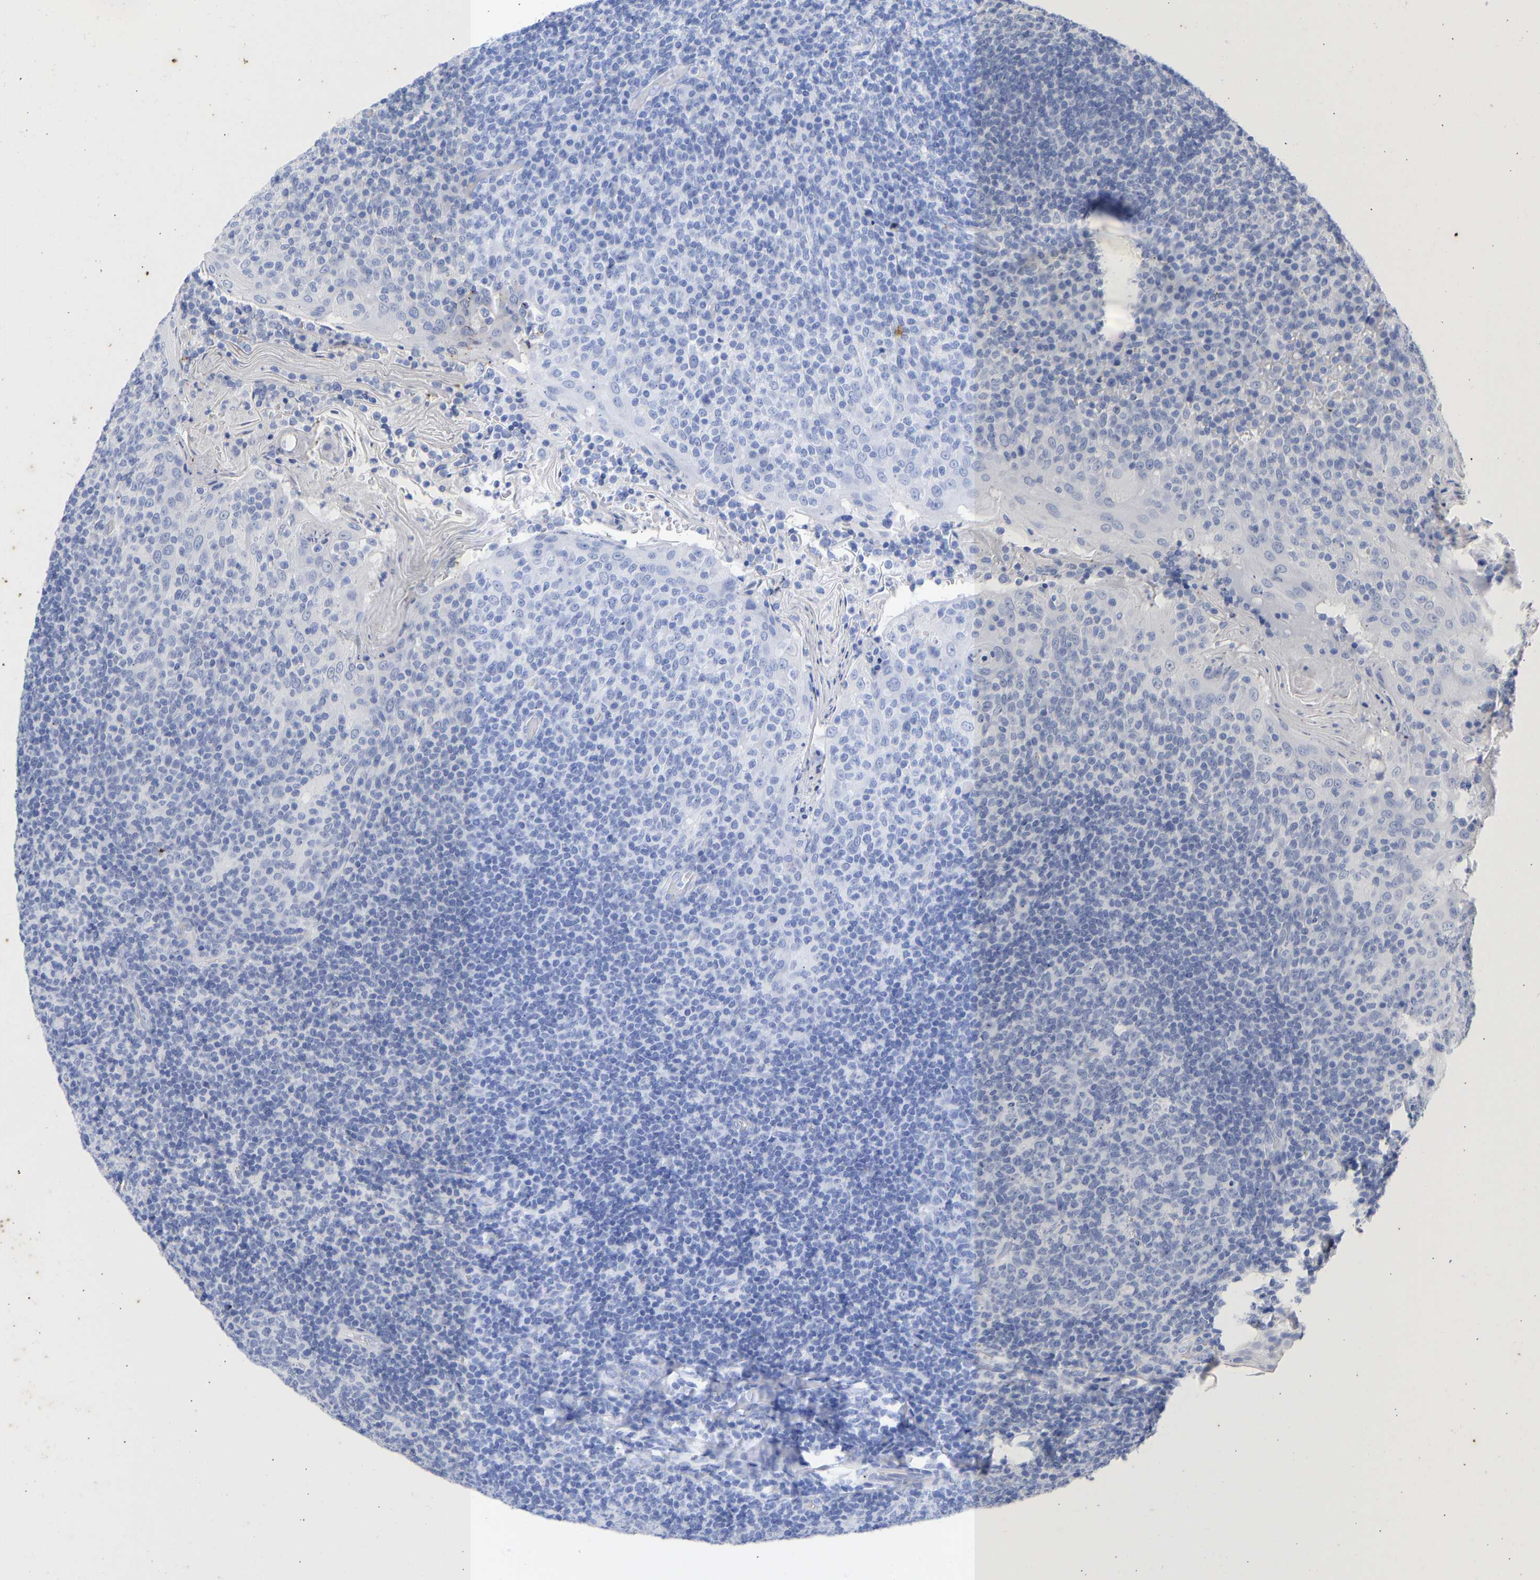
{"staining": {"intensity": "negative", "quantity": "none", "location": "none"}, "tissue": "tonsil", "cell_type": "Germinal center cells", "image_type": "normal", "snomed": [{"axis": "morphology", "description": "Normal tissue, NOS"}, {"axis": "topography", "description": "Tonsil"}], "caption": "This is a image of IHC staining of normal tonsil, which shows no staining in germinal center cells.", "gene": "KRT1", "patient": {"sex": "female", "age": 19}}